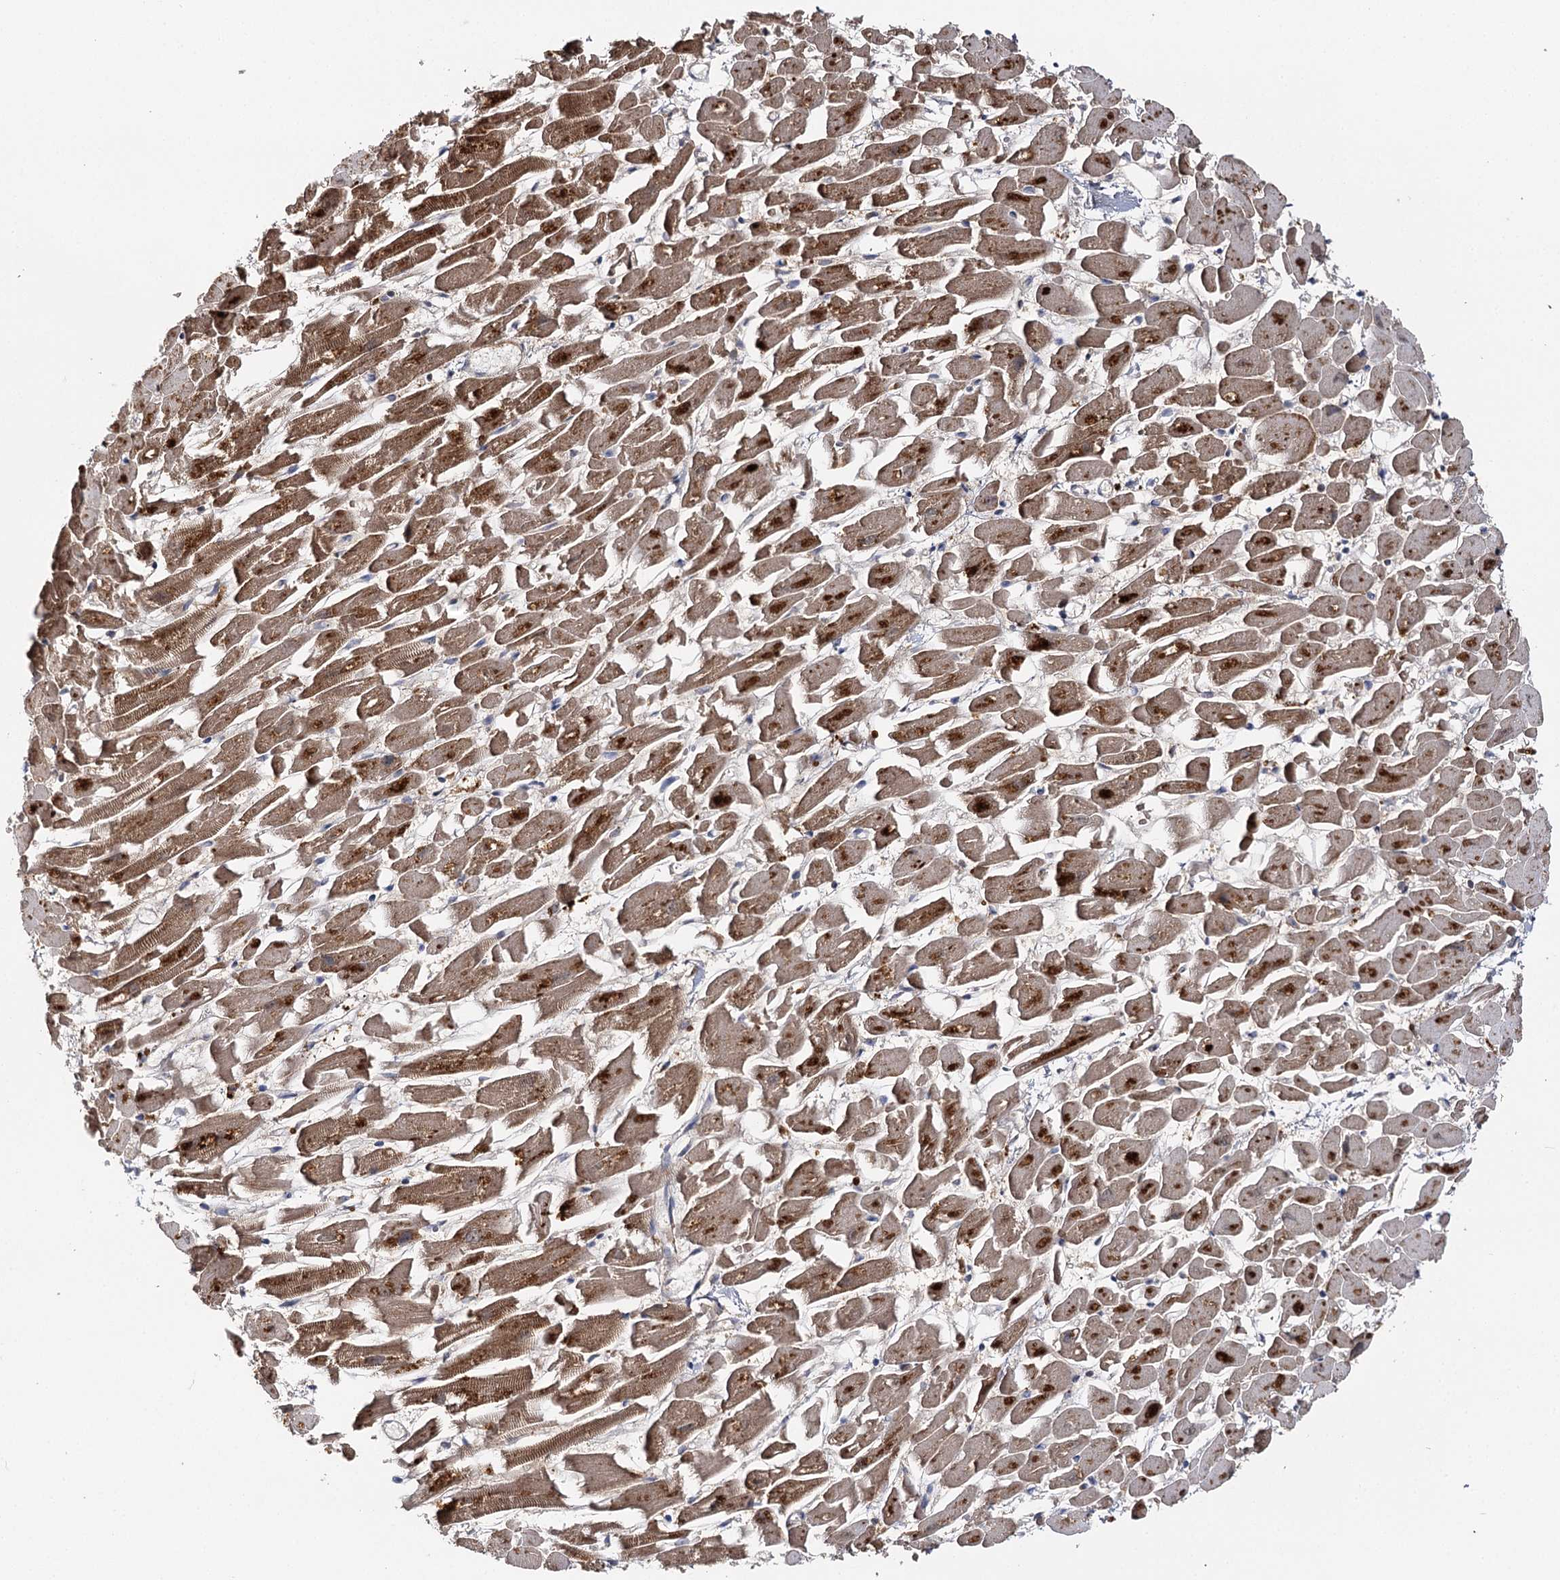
{"staining": {"intensity": "moderate", "quantity": ">75%", "location": "cytoplasmic/membranous"}, "tissue": "heart muscle", "cell_type": "Cardiomyocytes", "image_type": "normal", "snomed": [{"axis": "morphology", "description": "Normal tissue, NOS"}, {"axis": "topography", "description": "Heart"}], "caption": "Moderate cytoplasmic/membranous staining for a protein is present in about >75% of cardiomyocytes of normal heart muscle using immunohistochemistry (IHC).", "gene": "SEC24B", "patient": {"sex": "female", "age": 64}}